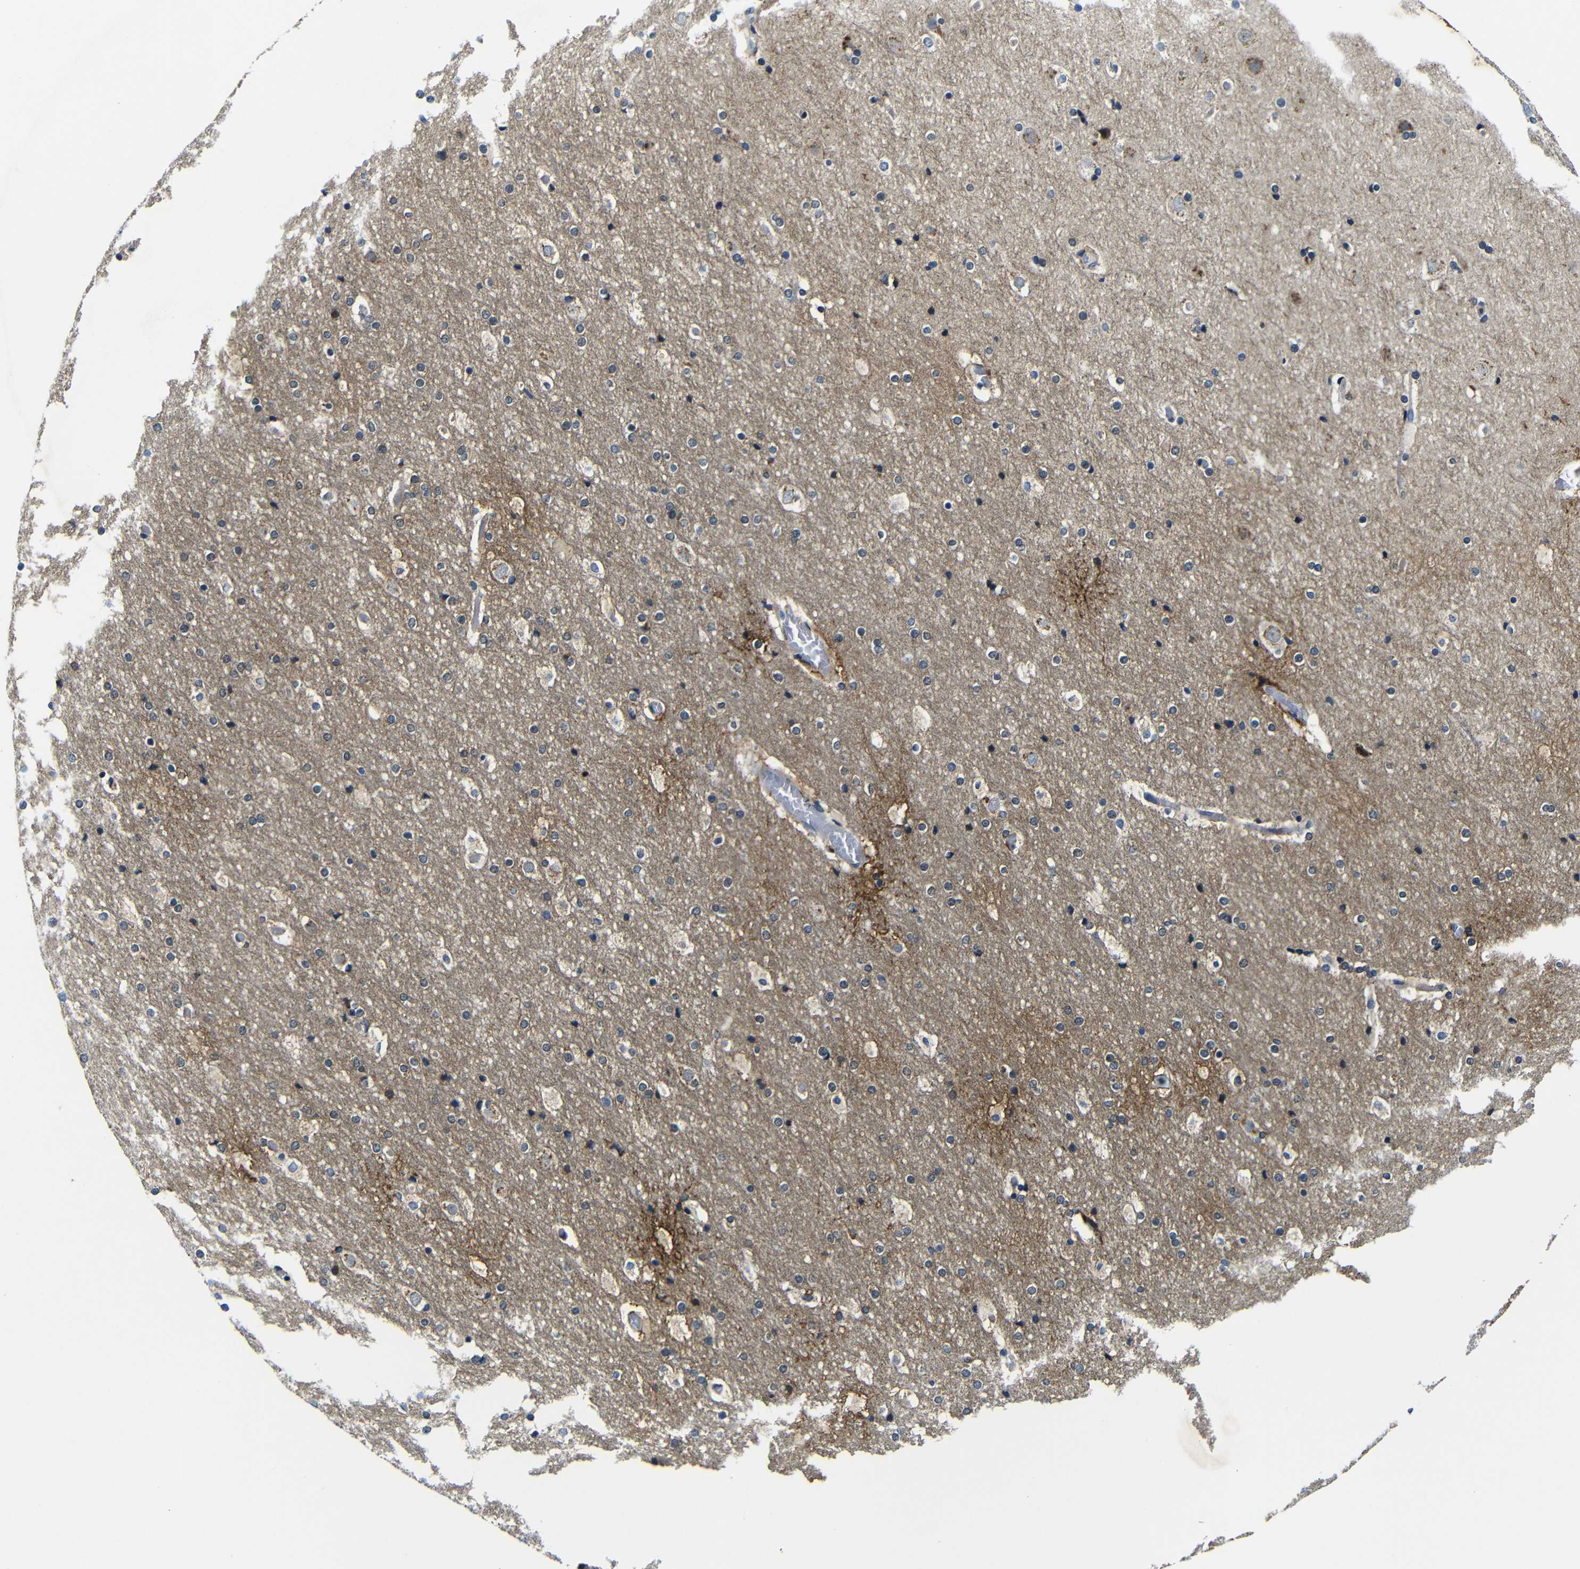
{"staining": {"intensity": "negative", "quantity": "none", "location": "none"}, "tissue": "cerebral cortex", "cell_type": "Endothelial cells", "image_type": "normal", "snomed": [{"axis": "morphology", "description": "Normal tissue, NOS"}, {"axis": "topography", "description": "Cerebral cortex"}], "caption": "A photomicrograph of cerebral cortex stained for a protein reveals no brown staining in endothelial cells. (Brightfield microscopy of DAB (3,3'-diaminobenzidine) immunohistochemistry (IHC) at high magnification).", "gene": "FKBP14", "patient": {"sex": "male", "age": 57}}